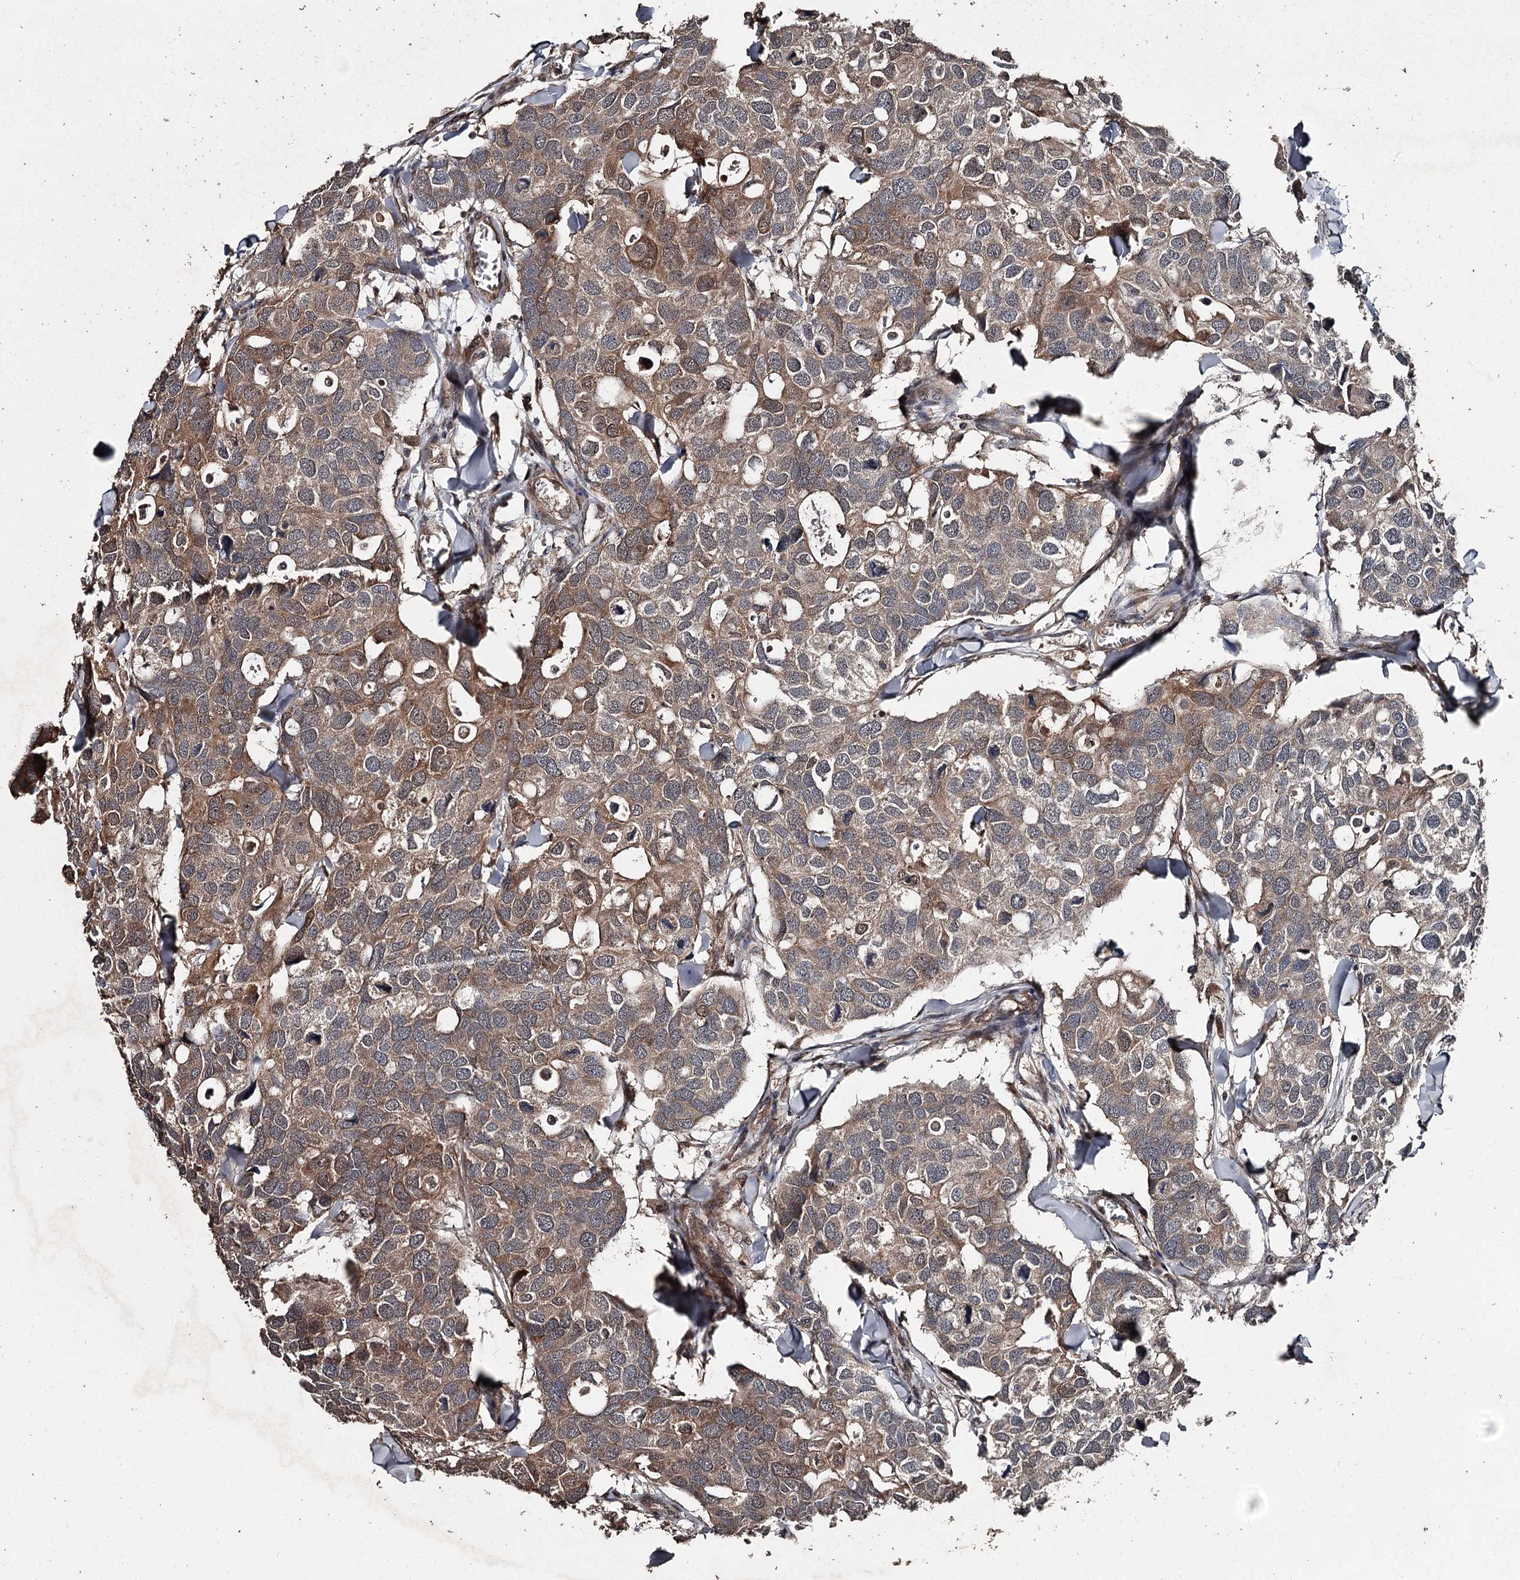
{"staining": {"intensity": "moderate", "quantity": "25%-75%", "location": "cytoplasmic/membranous"}, "tissue": "breast cancer", "cell_type": "Tumor cells", "image_type": "cancer", "snomed": [{"axis": "morphology", "description": "Duct carcinoma"}, {"axis": "topography", "description": "Breast"}], "caption": "Intraductal carcinoma (breast) was stained to show a protein in brown. There is medium levels of moderate cytoplasmic/membranous expression in approximately 25%-75% of tumor cells. (DAB (3,3'-diaminobenzidine) IHC, brown staining for protein, blue staining for nuclei).", "gene": "WIPI1", "patient": {"sex": "female", "age": 83}}